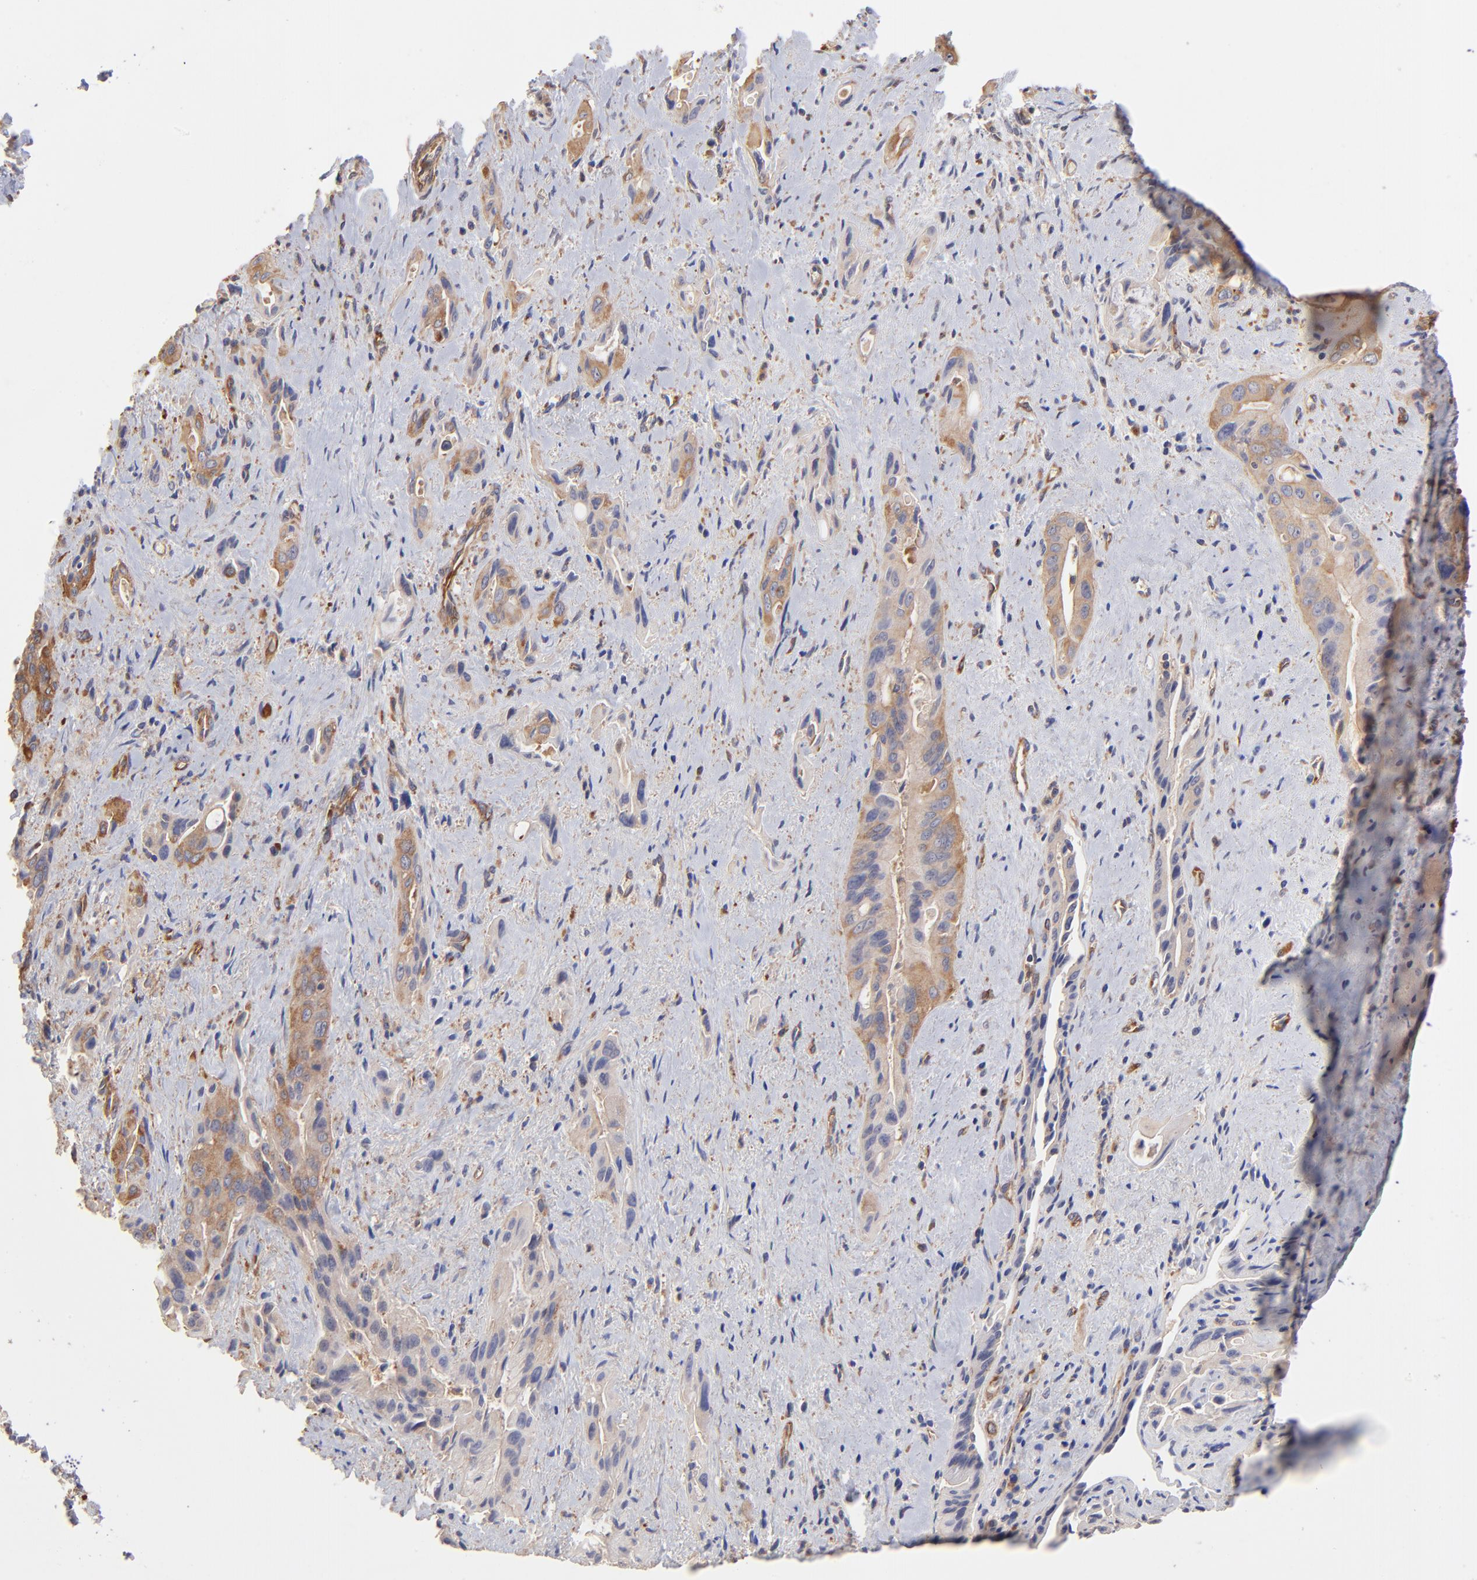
{"staining": {"intensity": "moderate", "quantity": ">75%", "location": "cytoplasmic/membranous"}, "tissue": "pancreatic cancer", "cell_type": "Tumor cells", "image_type": "cancer", "snomed": [{"axis": "morphology", "description": "Adenocarcinoma, NOS"}, {"axis": "topography", "description": "Pancreas"}], "caption": "IHC of adenocarcinoma (pancreatic) displays medium levels of moderate cytoplasmic/membranous staining in about >75% of tumor cells.", "gene": "ASB7", "patient": {"sex": "male", "age": 77}}